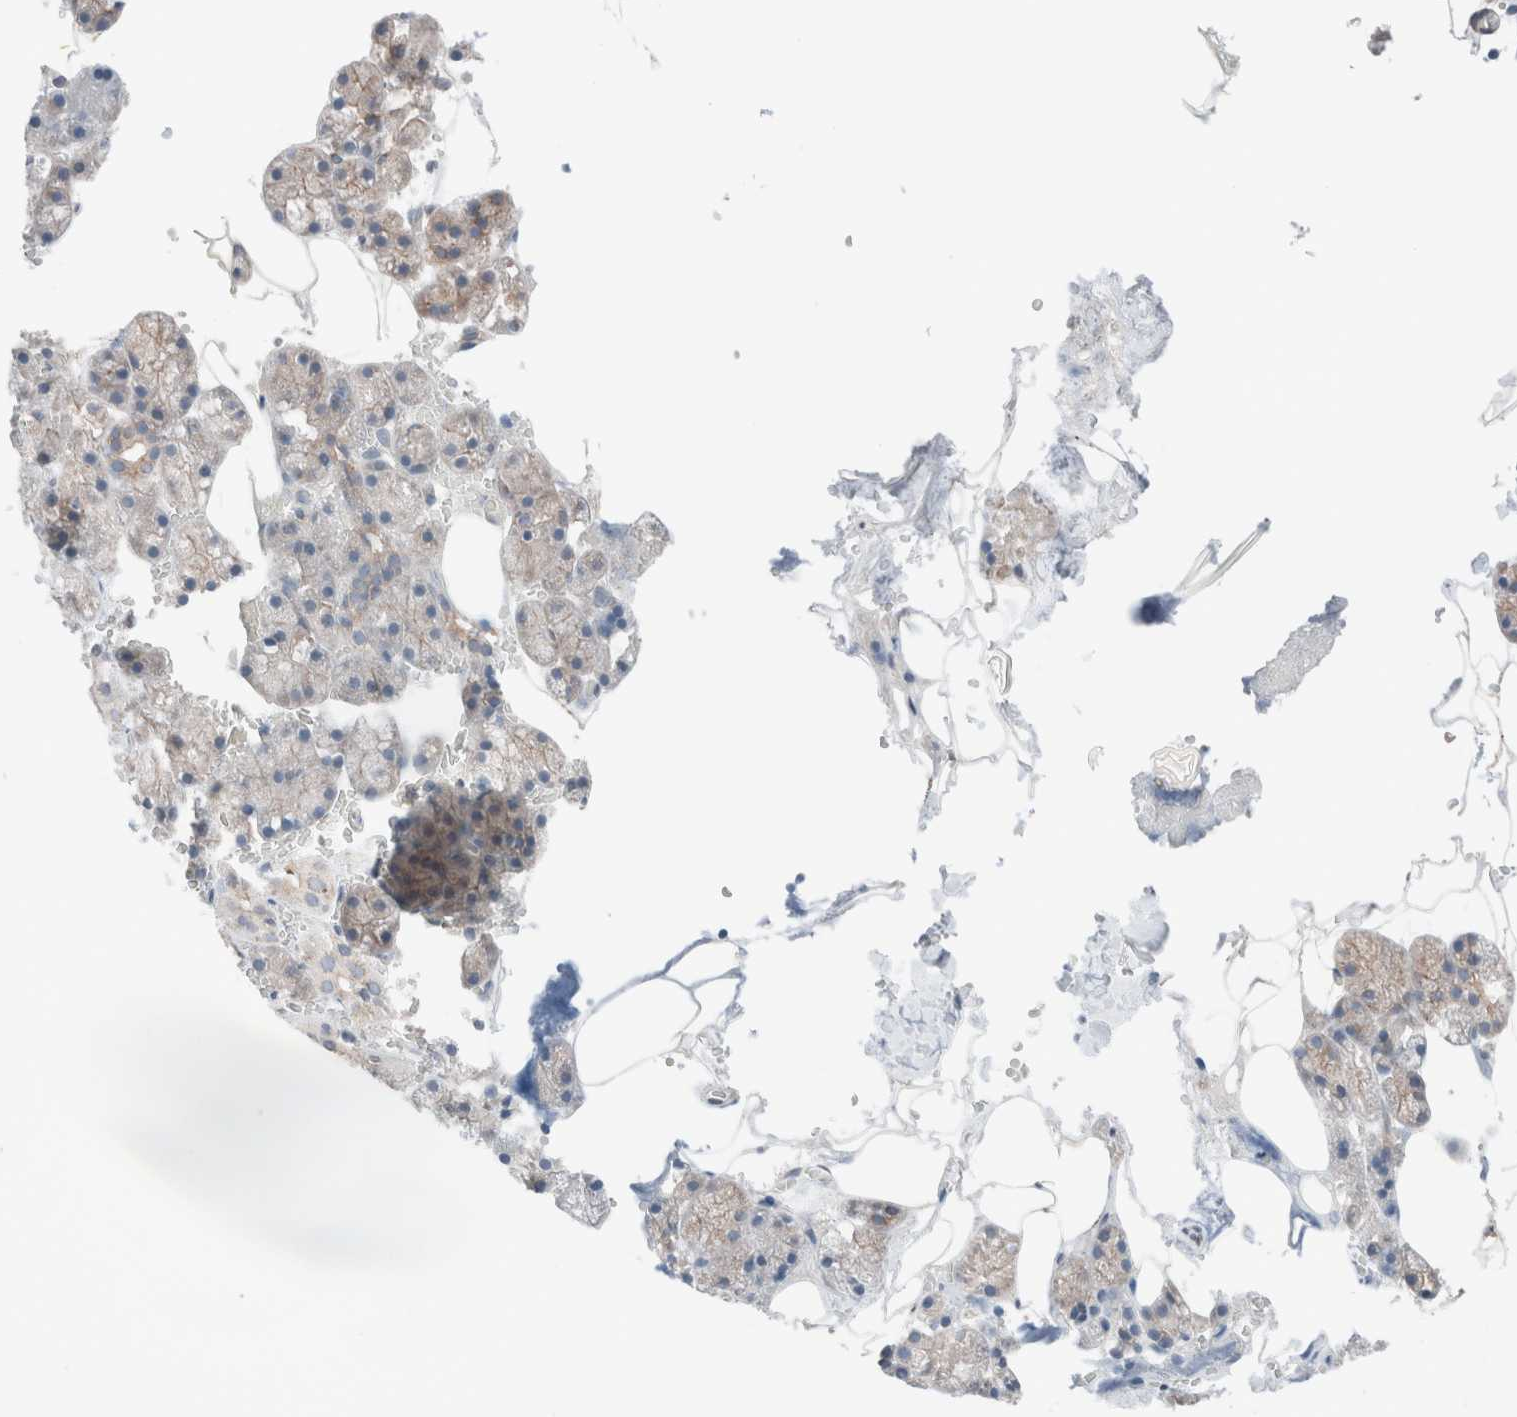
{"staining": {"intensity": "weak", "quantity": "25%-75%", "location": "cytoplasmic/membranous"}, "tissue": "salivary gland", "cell_type": "Glandular cells", "image_type": "normal", "snomed": [{"axis": "morphology", "description": "Normal tissue, NOS"}, {"axis": "topography", "description": "Salivary gland"}], "caption": "The histopathology image displays immunohistochemical staining of unremarkable salivary gland. There is weak cytoplasmic/membranous staining is seen in about 25%-75% of glandular cells.", "gene": "CASC3", "patient": {"sex": "male", "age": 62}}